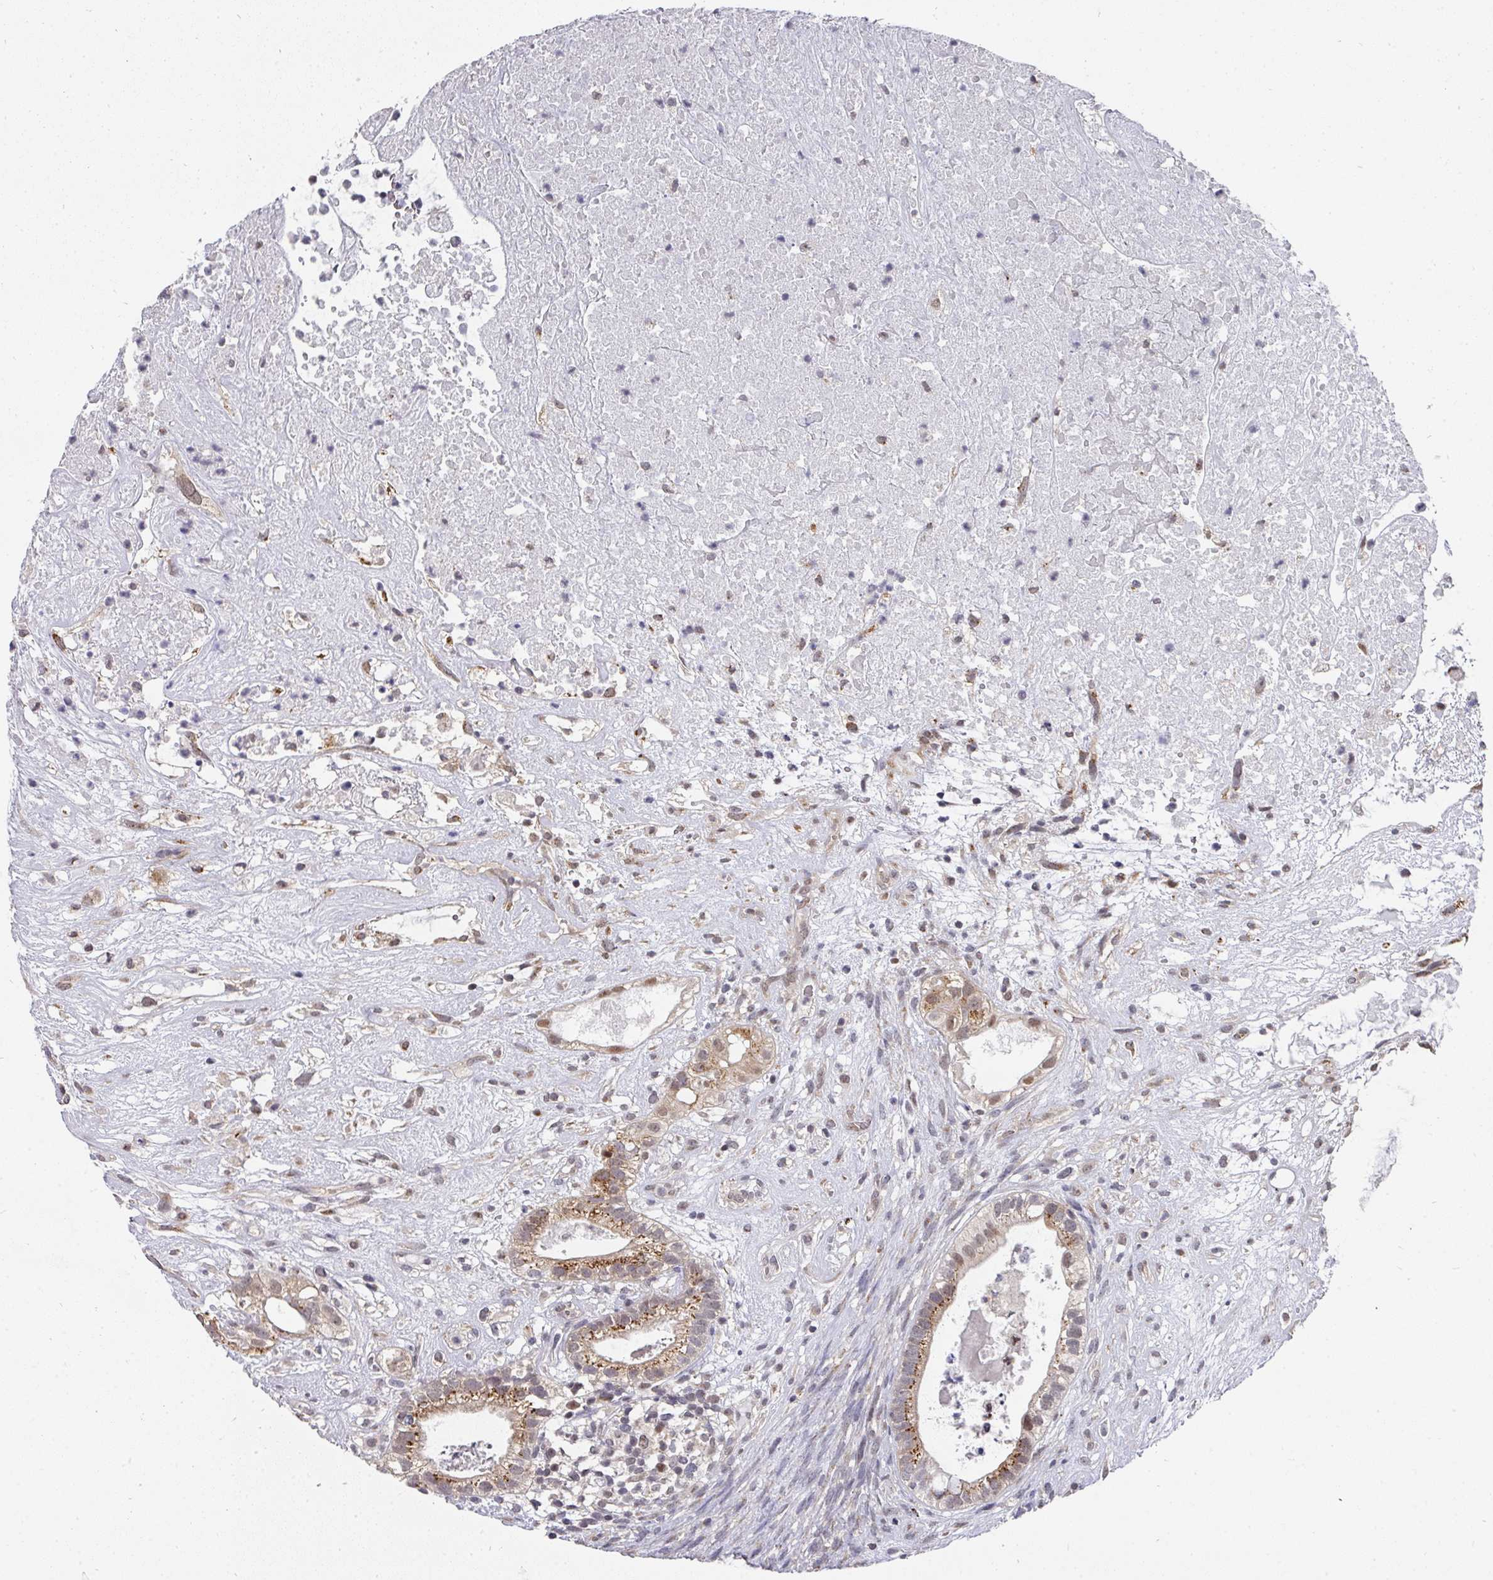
{"staining": {"intensity": "moderate", "quantity": ">75%", "location": "cytoplasmic/membranous,nuclear"}, "tissue": "testis cancer", "cell_type": "Tumor cells", "image_type": "cancer", "snomed": [{"axis": "morphology", "description": "Seminoma, NOS"}, {"axis": "morphology", "description": "Carcinoma, Embryonal, NOS"}, {"axis": "topography", "description": "Testis"}], "caption": "There is medium levels of moderate cytoplasmic/membranous and nuclear positivity in tumor cells of testis seminoma, as demonstrated by immunohistochemical staining (brown color).", "gene": "C18orf25", "patient": {"sex": "male", "age": 41}}